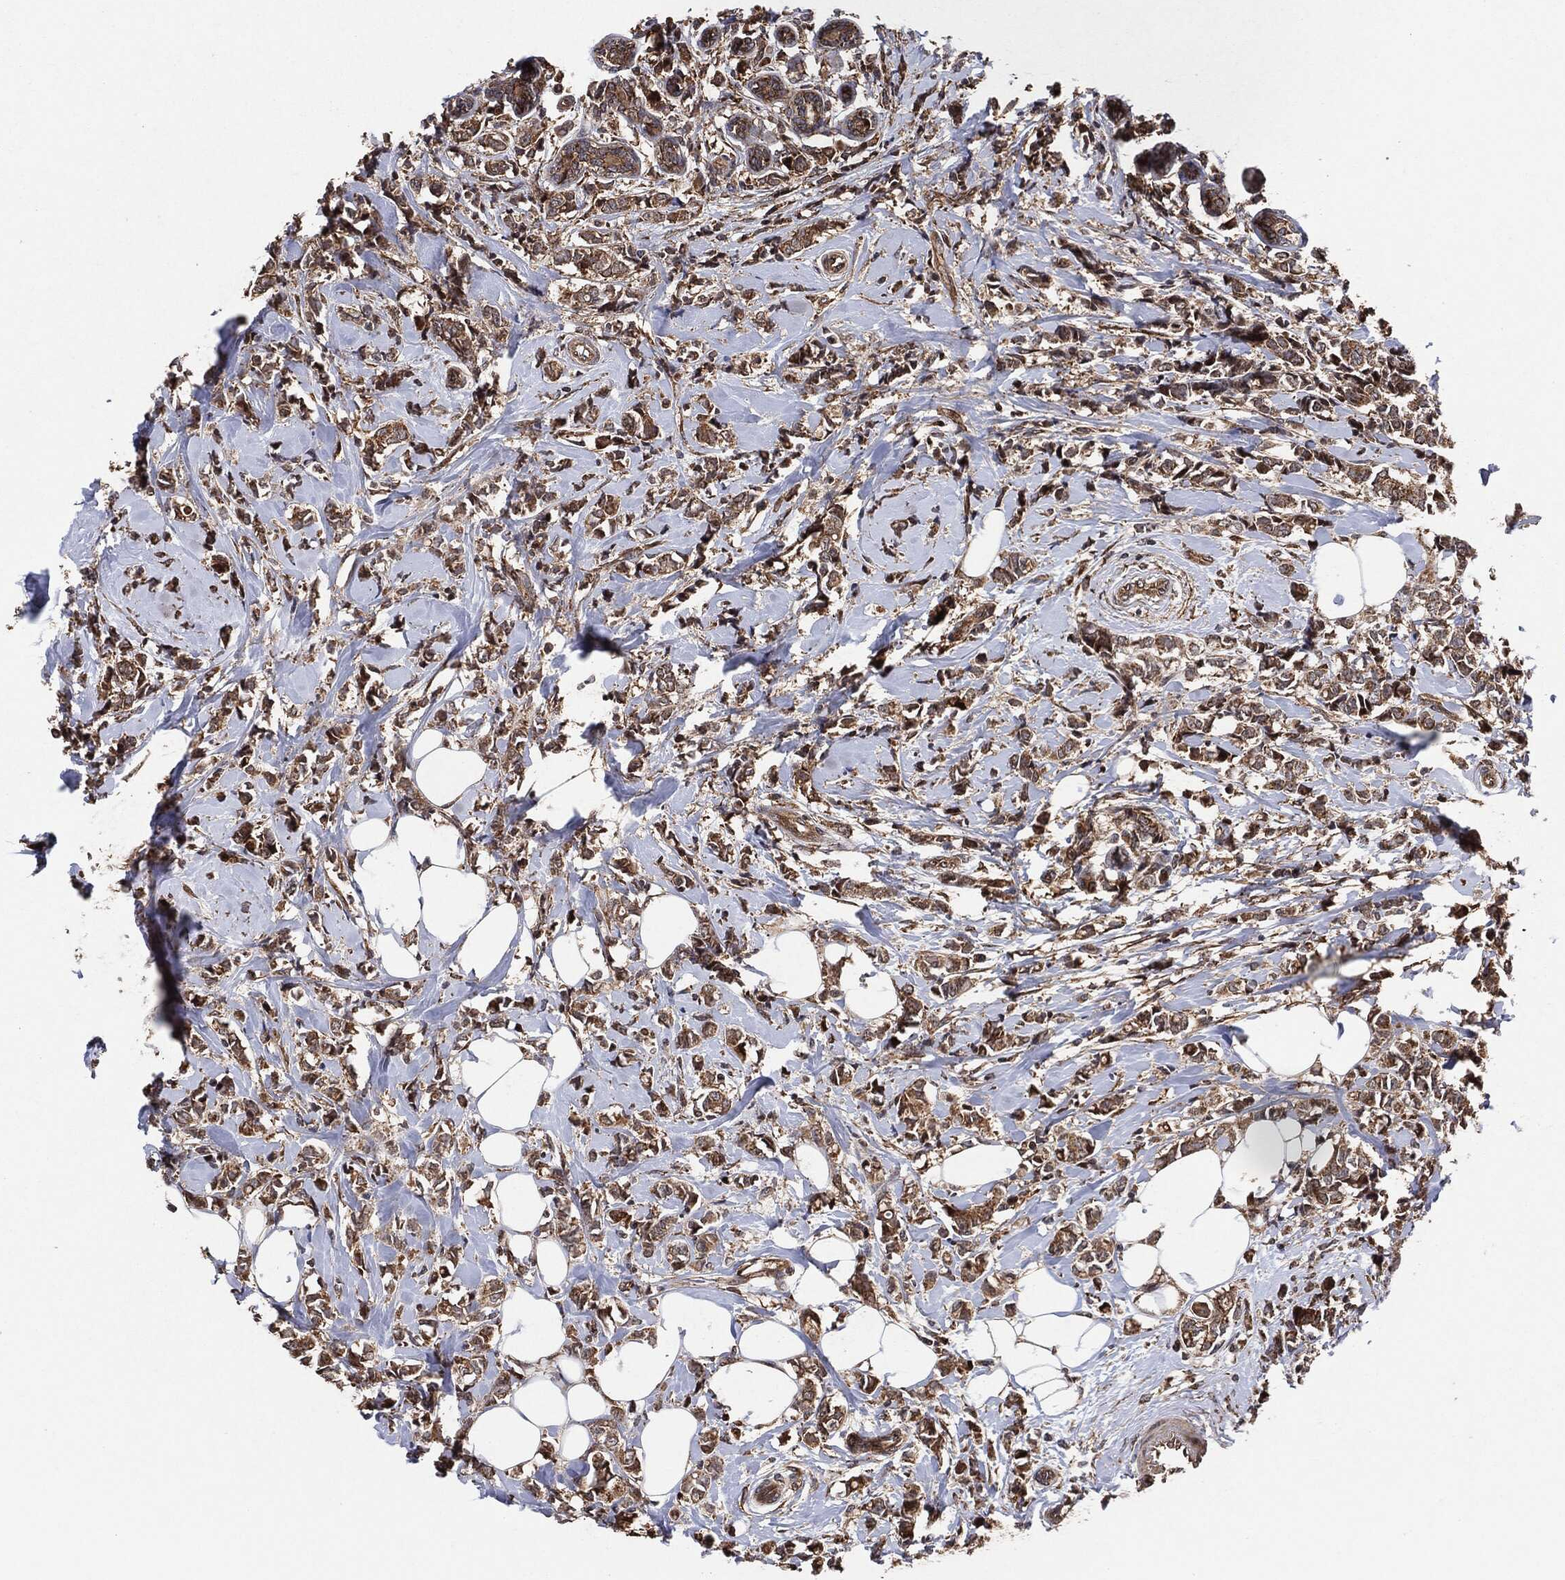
{"staining": {"intensity": "moderate", "quantity": ">75%", "location": "cytoplasmic/membranous"}, "tissue": "breast cancer", "cell_type": "Tumor cells", "image_type": "cancer", "snomed": [{"axis": "morphology", "description": "Normal tissue, NOS"}, {"axis": "morphology", "description": "Duct carcinoma"}, {"axis": "topography", "description": "Breast"}], "caption": "Human breast cancer (infiltrating ductal carcinoma) stained with a protein marker exhibits moderate staining in tumor cells.", "gene": "BCAR1", "patient": {"sex": "female", "age": 44}}